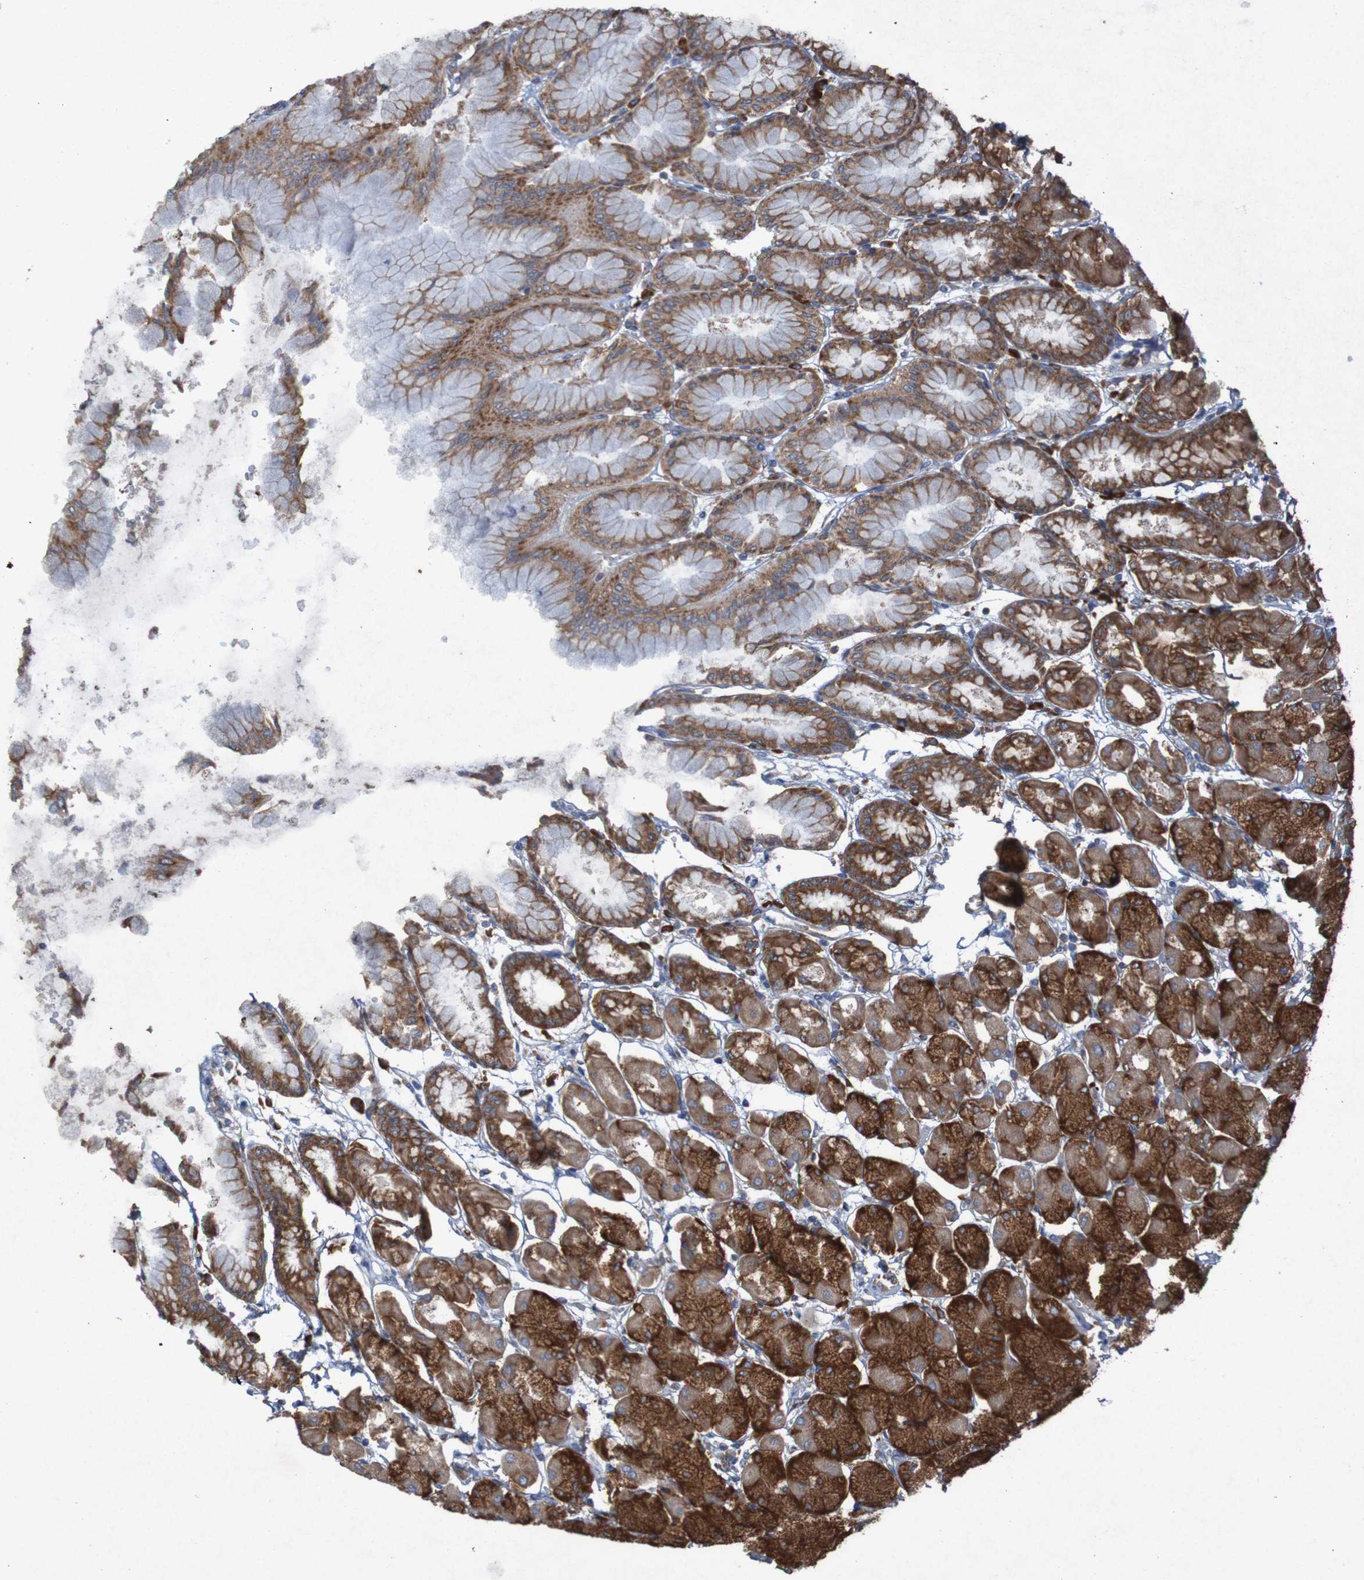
{"staining": {"intensity": "strong", "quantity": ">75%", "location": "cytoplasmic/membranous"}, "tissue": "stomach", "cell_type": "Glandular cells", "image_type": "normal", "snomed": [{"axis": "morphology", "description": "Normal tissue, NOS"}, {"axis": "topography", "description": "Stomach, upper"}], "caption": "Normal stomach was stained to show a protein in brown. There is high levels of strong cytoplasmic/membranous positivity in approximately >75% of glandular cells. (IHC, brightfield microscopy, high magnification).", "gene": "RPL10L", "patient": {"sex": "female", "age": 56}}